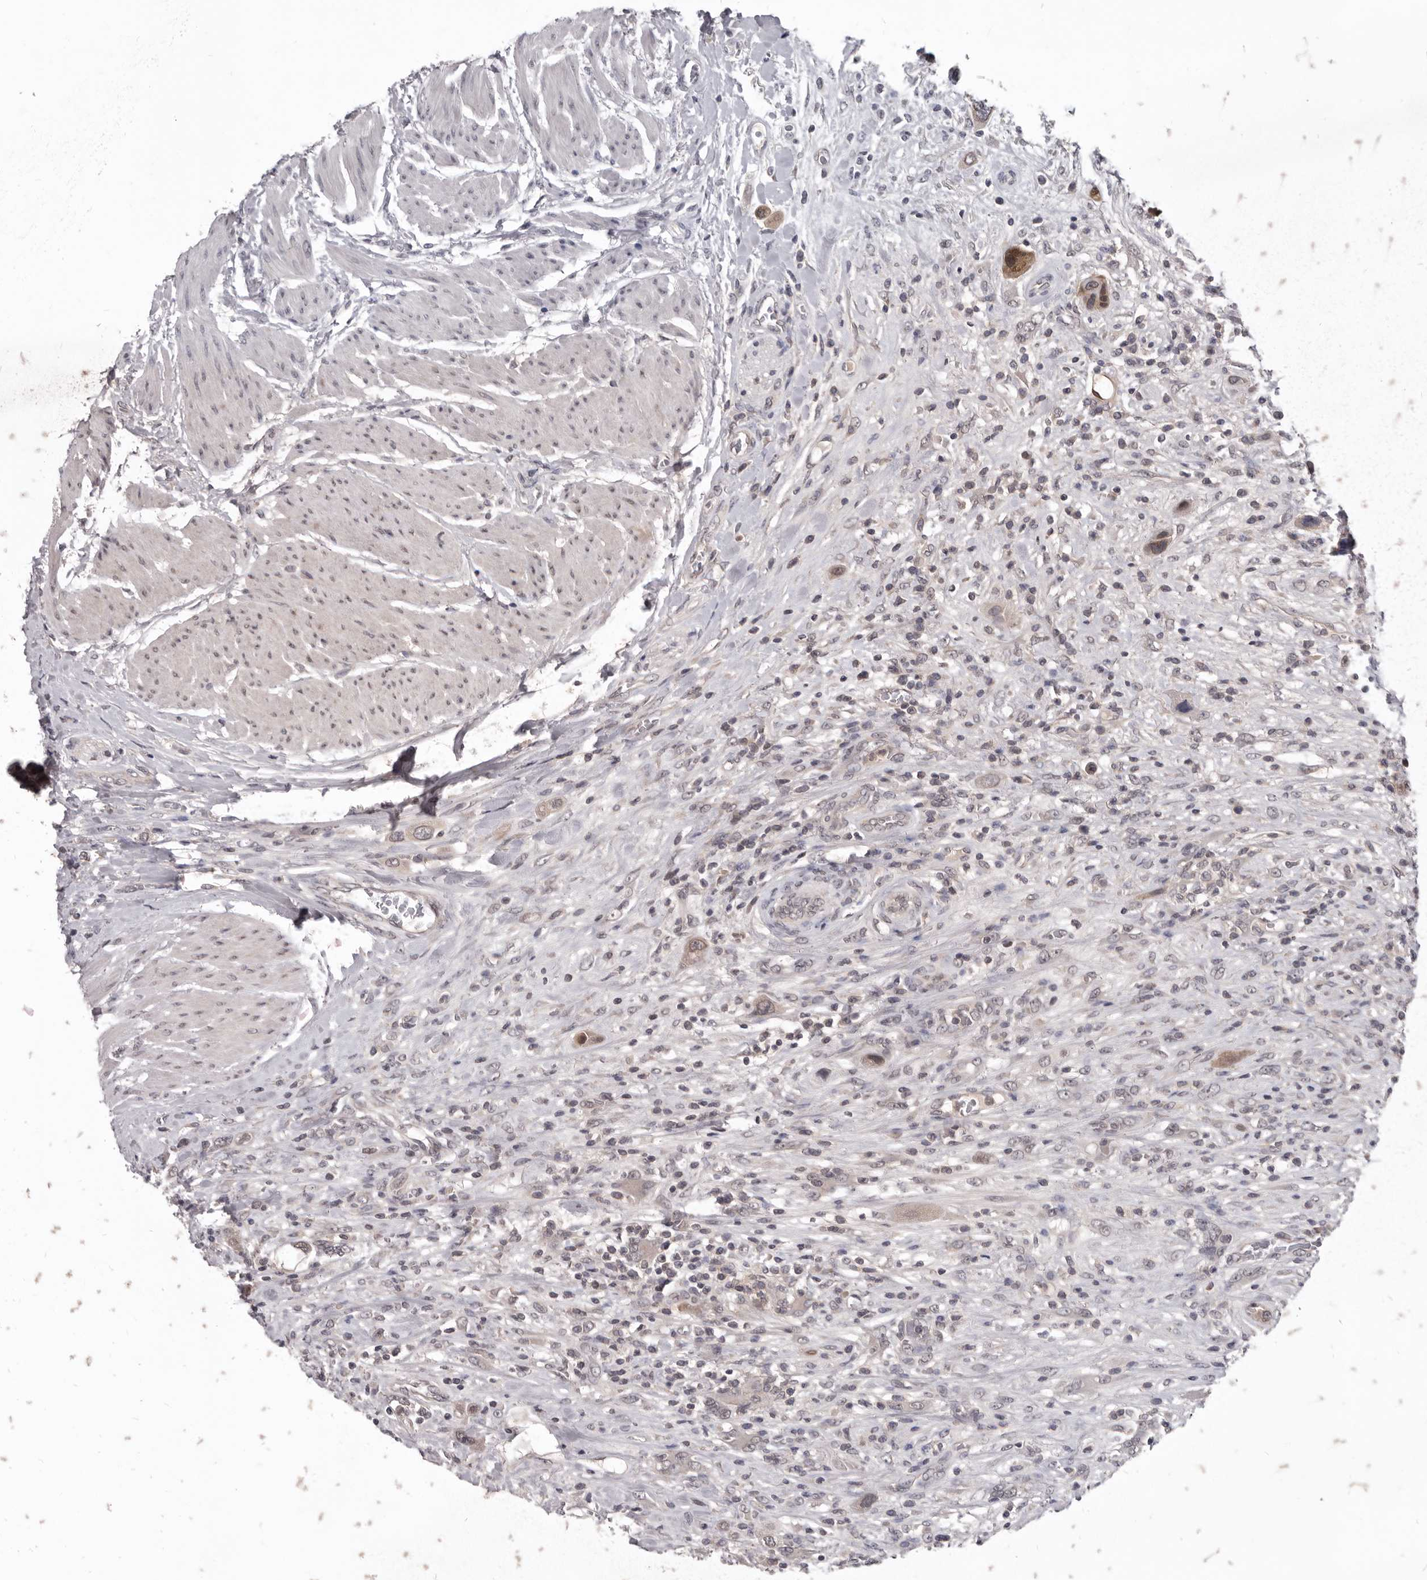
{"staining": {"intensity": "weak", "quantity": "<25%", "location": "cytoplasmic/membranous,nuclear"}, "tissue": "urothelial cancer", "cell_type": "Tumor cells", "image_type": "cancer", "snomed": [{"axis": "morphology", "description": "Urothelial carcinoma, High grade"}, {"axis": "topography", "description": "Urinary bladder"}], "caption": "This is an immunohistochemistry (IHC) image of human high-grade urothelial carcinoma. There is no staining in tumor cells.", "gene": "SULT1E1", "patient": {"sex": "male", "age": 50}}